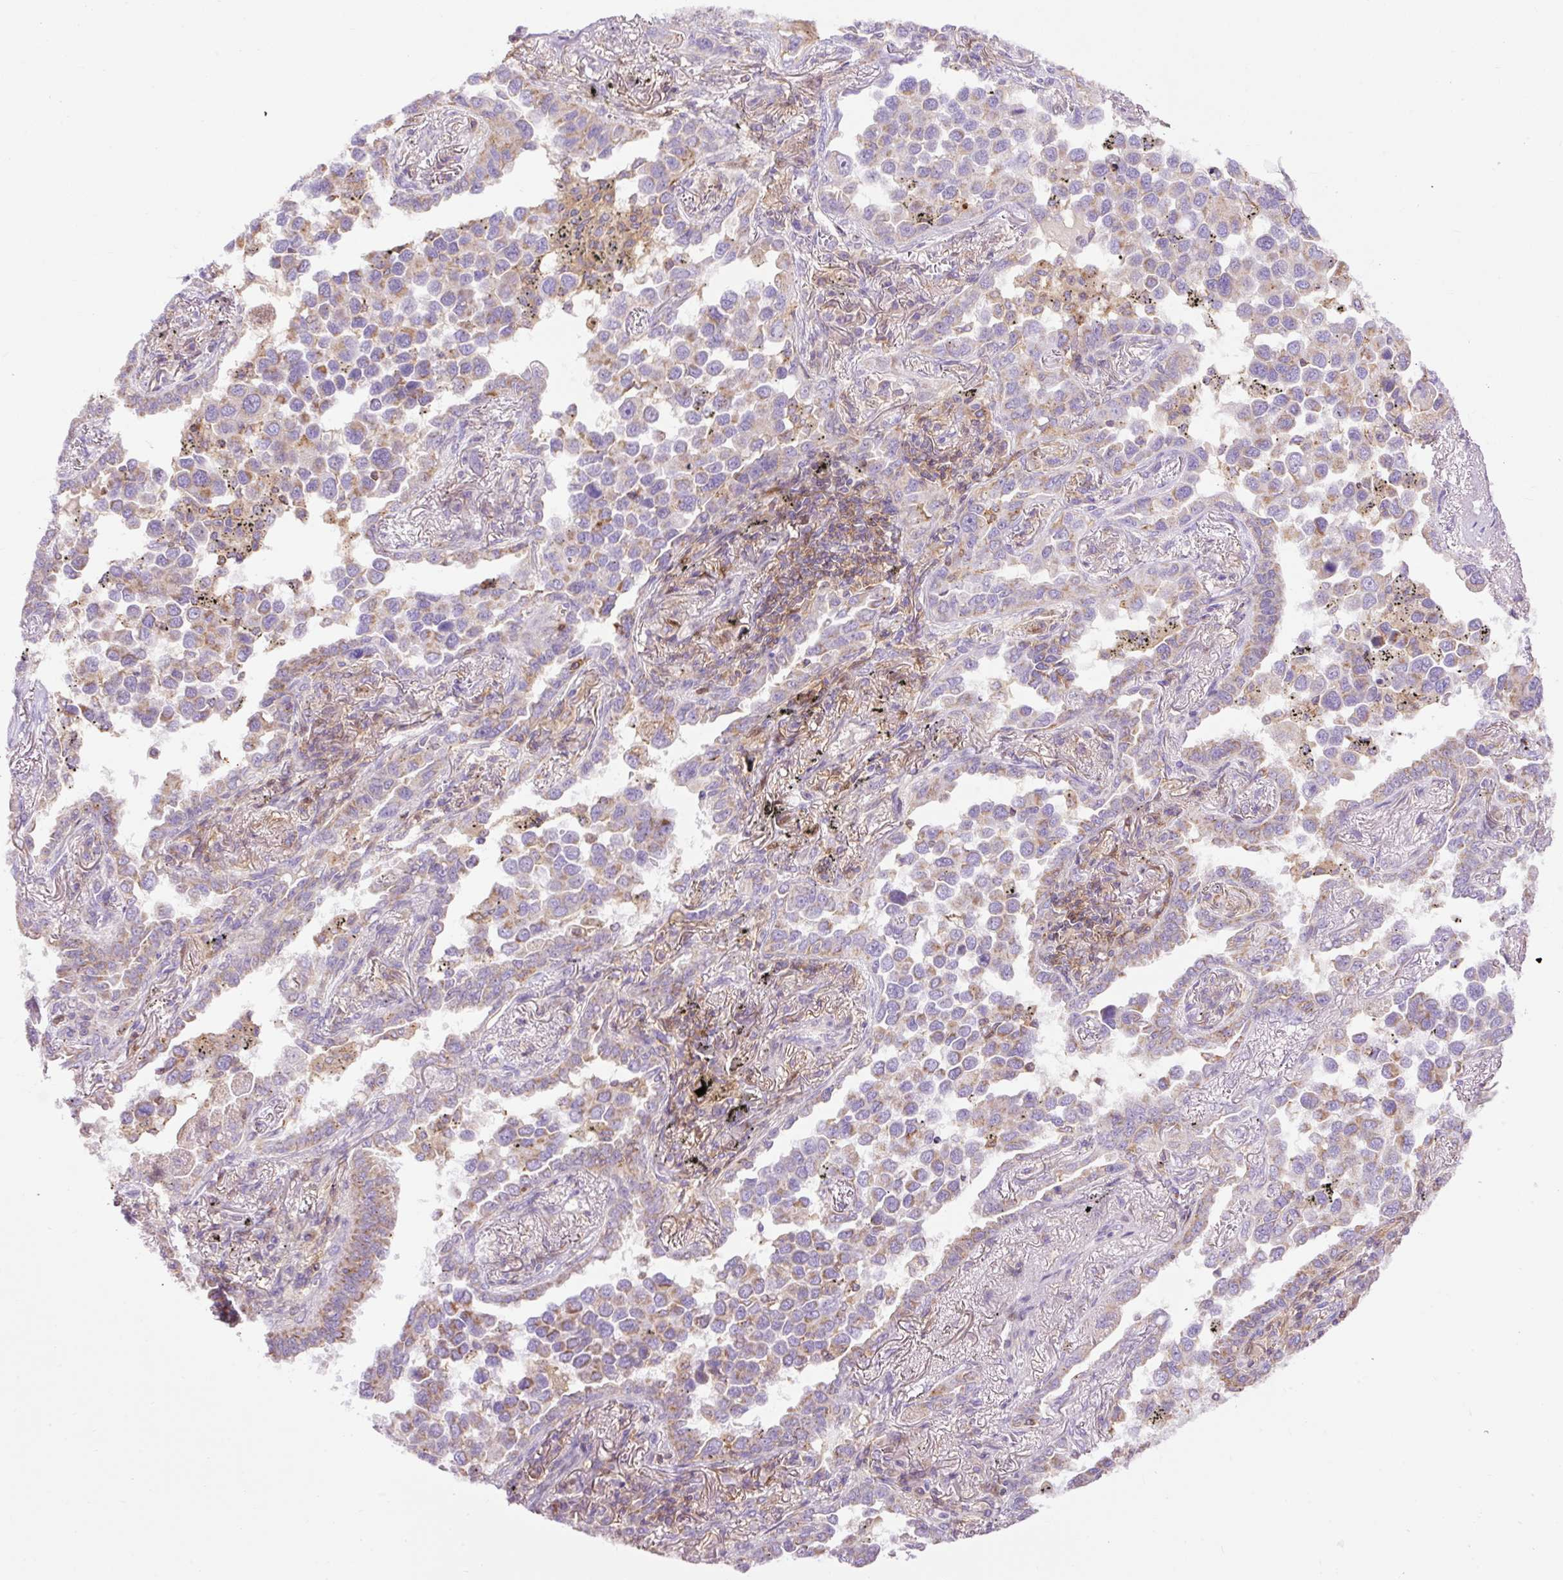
{"staining": {"intensity": "weak", "quantity": "25%-75%", "location": "cytoplasmic/membranous"}, "tissue": "lung cancer", "cell_type": "Tumor cells", "image_type": "cancer", "snomed": [{"axis": "morphology", "description": "Adenocarcinoma, NOS"}, {"axis": "topography", "description": "Lung"}], "caption": "This micrograph exhibits immunohistochemistry staining of human lung adenocarcinoma, with low weak cytoplasmic/membranous expression in approximately 25%-75% of tumor cells.", "gene": "CD83", "patient": {"sex": "male", "age": 67}}